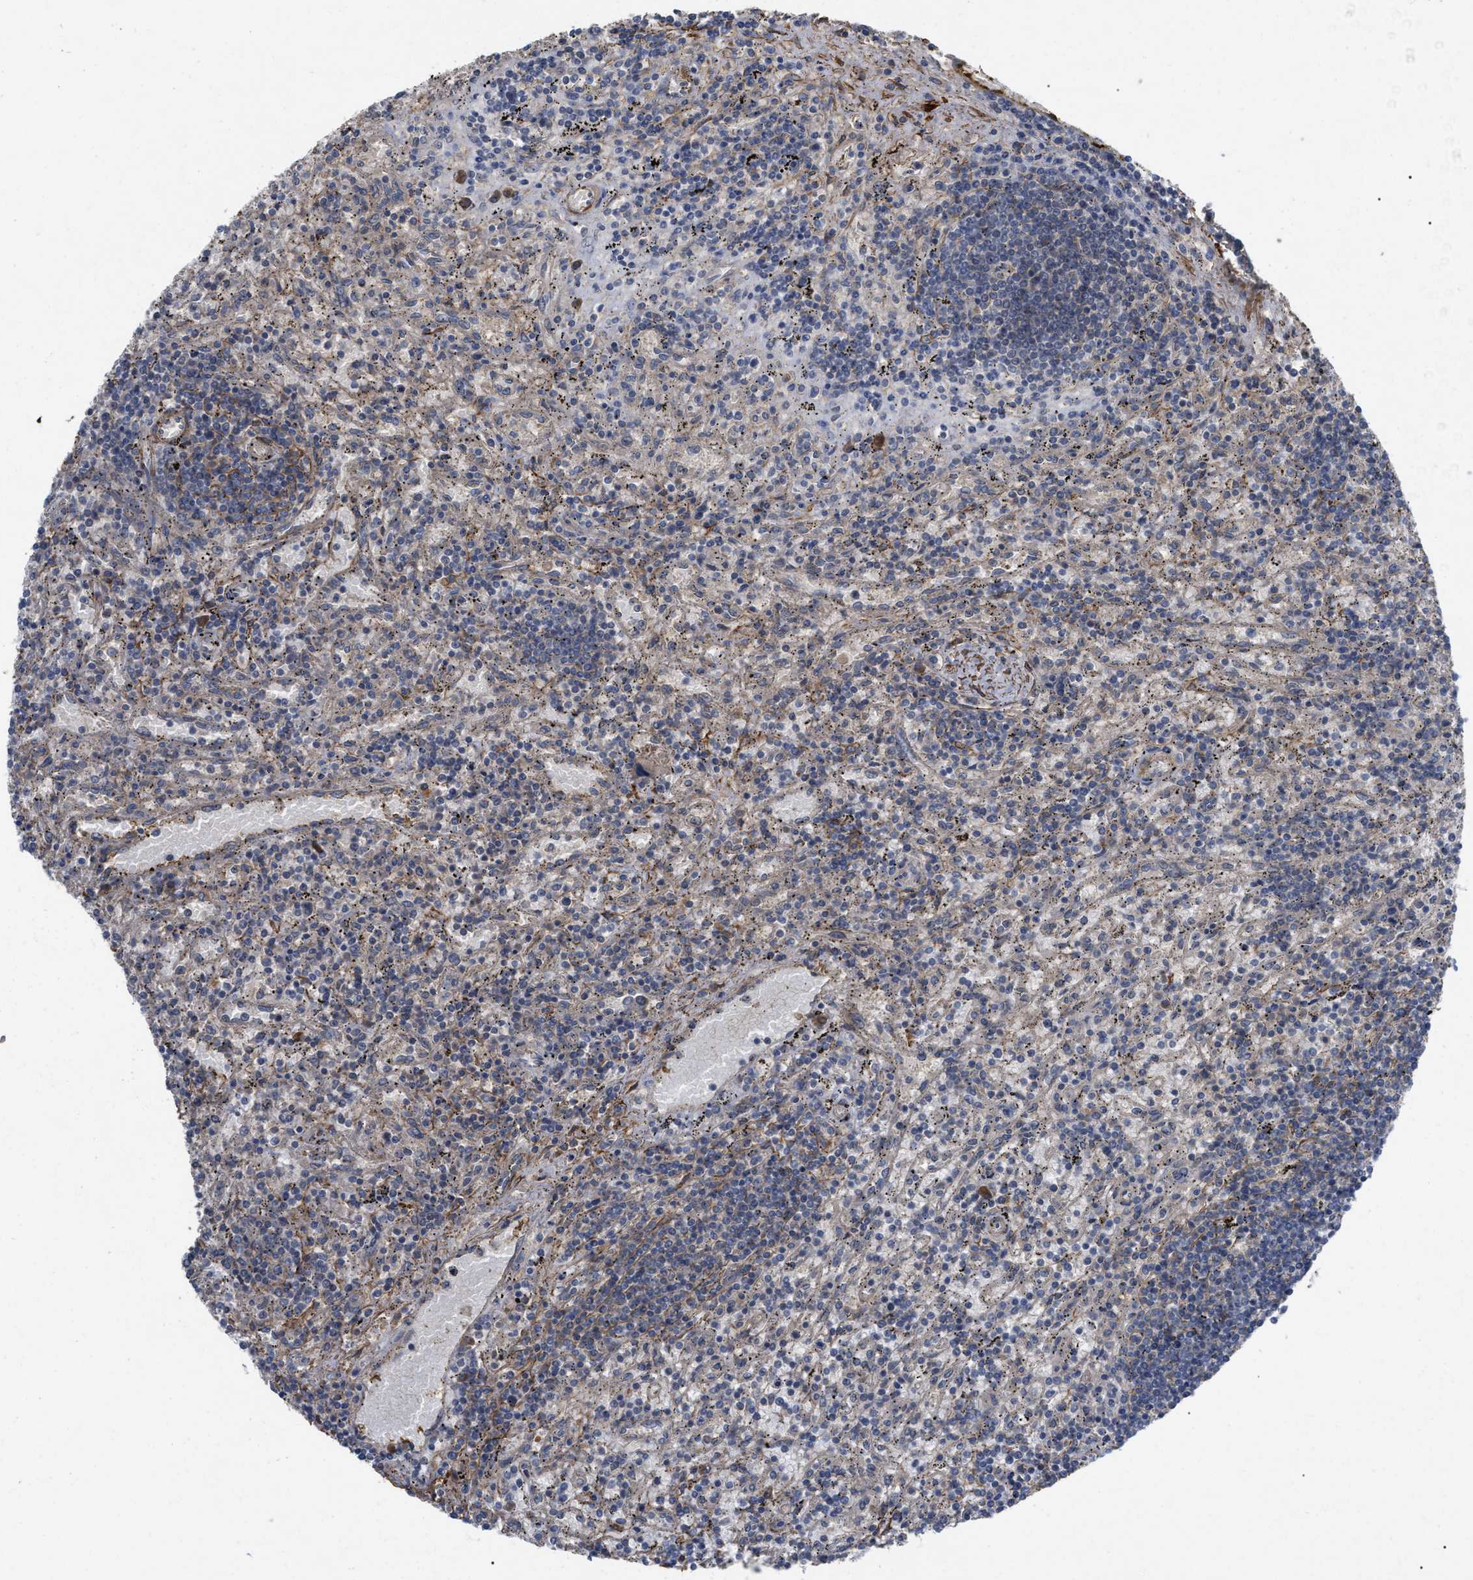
{"staining": {"intensity": "negative", "quantity": "none", "location": "none"}, "tissue": "lymphoma", "cell_type": "Tumor cells", "image_type": "cancer", "snomed": [{"axis": "morphology", "description": "Malignant lymphoma, non-Hodgkin's type, Low grade"}, {"axis": "topography", "description": "Spleen"}], "caption": "Immunohistochemistry micrograph of neoplastic tissue: human lymphoma stained with DAB reveals no significant protein expression in tumor cells.", "gene": "ST6GALNAC6", "patient": {"sex": "male", "age": 76}}